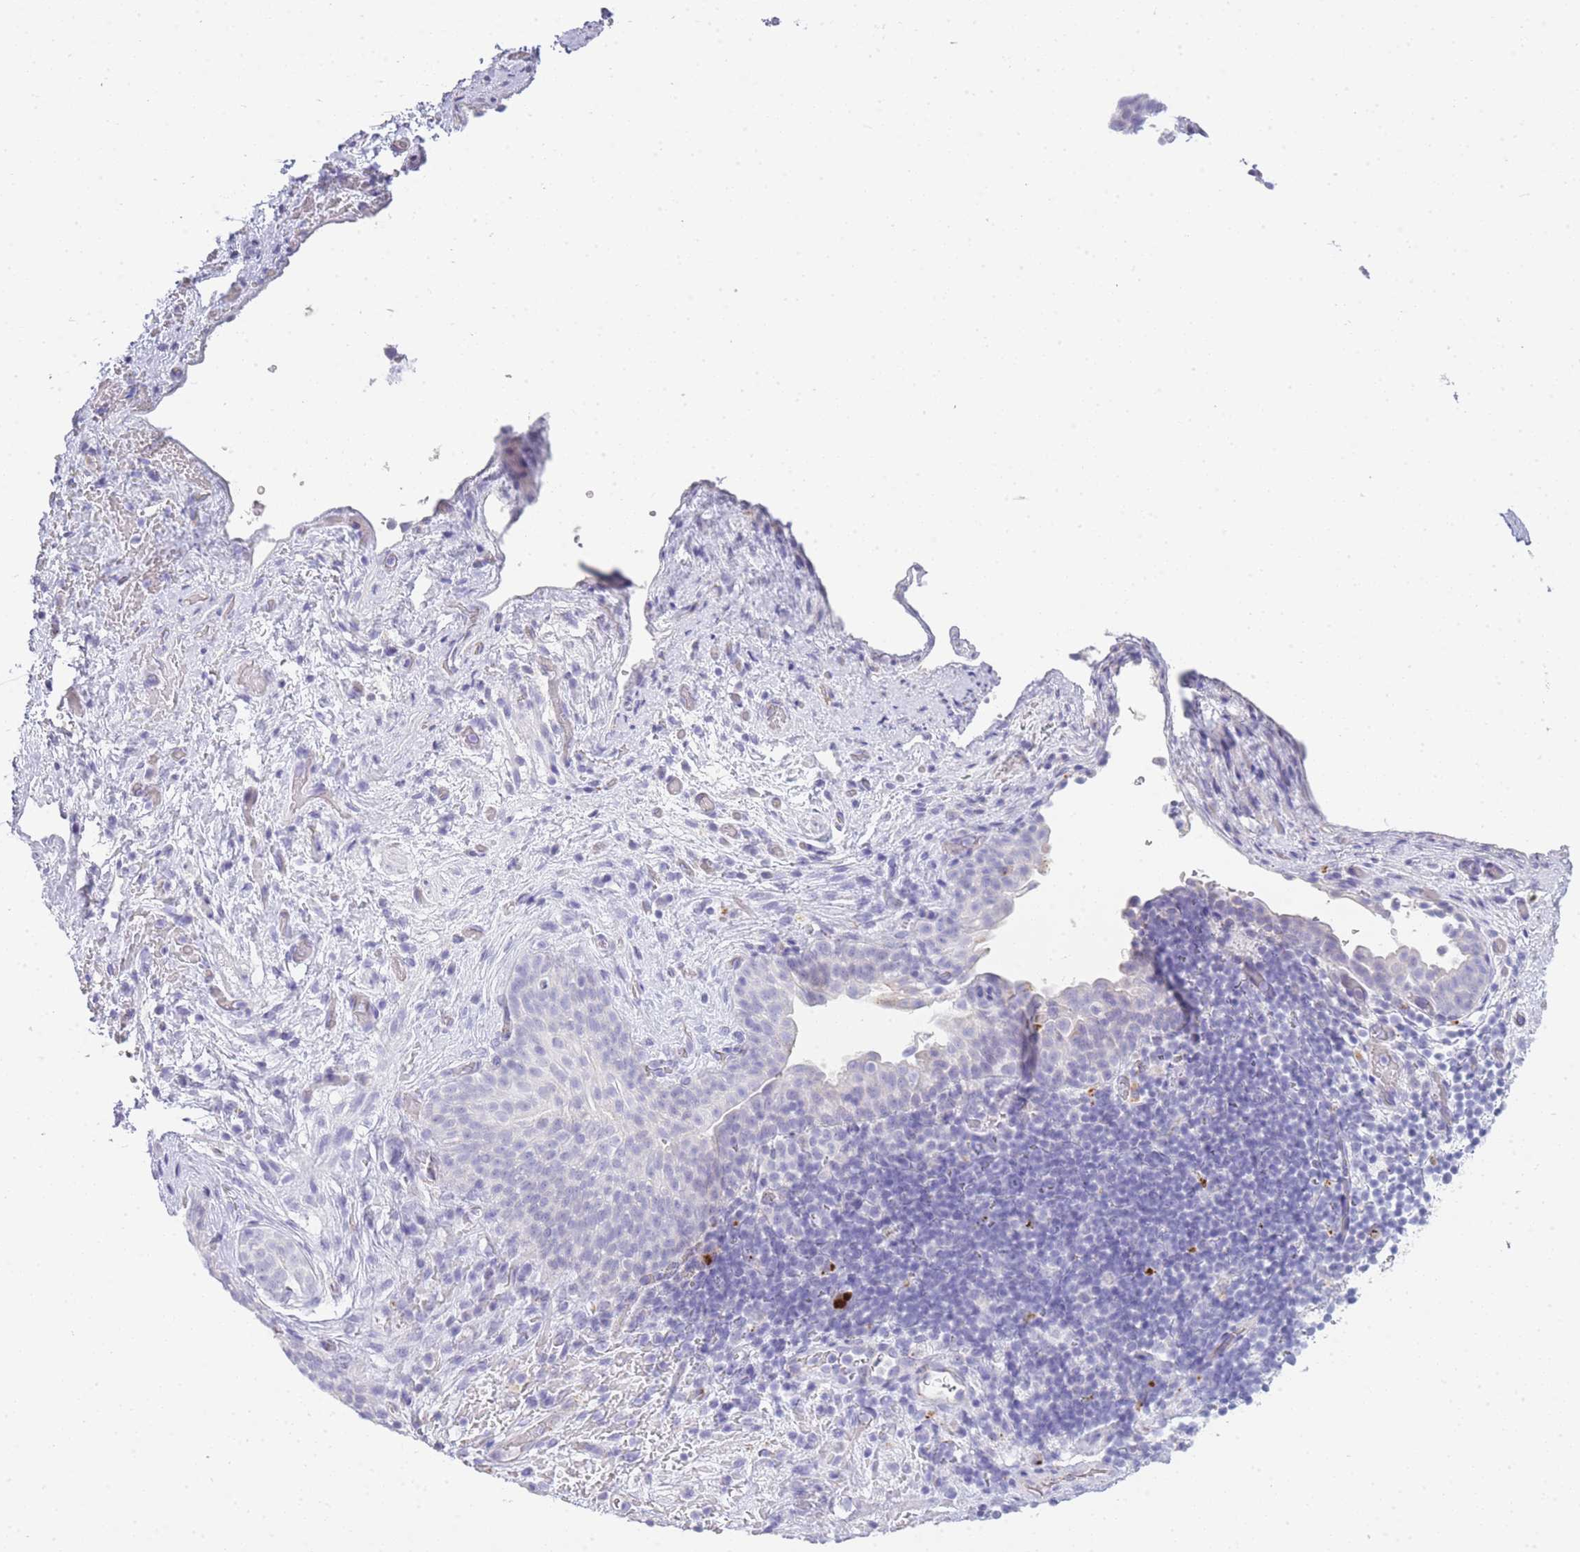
{"staining": {"intensity": "negative", "quantity": "none", "location": "none"}, "tissue": "smooth muscle", "cell_type": "Smooth muscle cells", "image_type": "normal", "snomed": [{"axis": "morphology", "description": "Normal tissue, NOS"}, {"axis": "topography", "description": "Smooth muscle"}, {"axis": "topography", "description": "Peripheral nerve tissue"}], "caption": "Histopathology image shows no protein staining in smooth muscle cells of benign smooth muscle.", "gene": "RHO", "patient": {"sex": "male", "age": 69}}